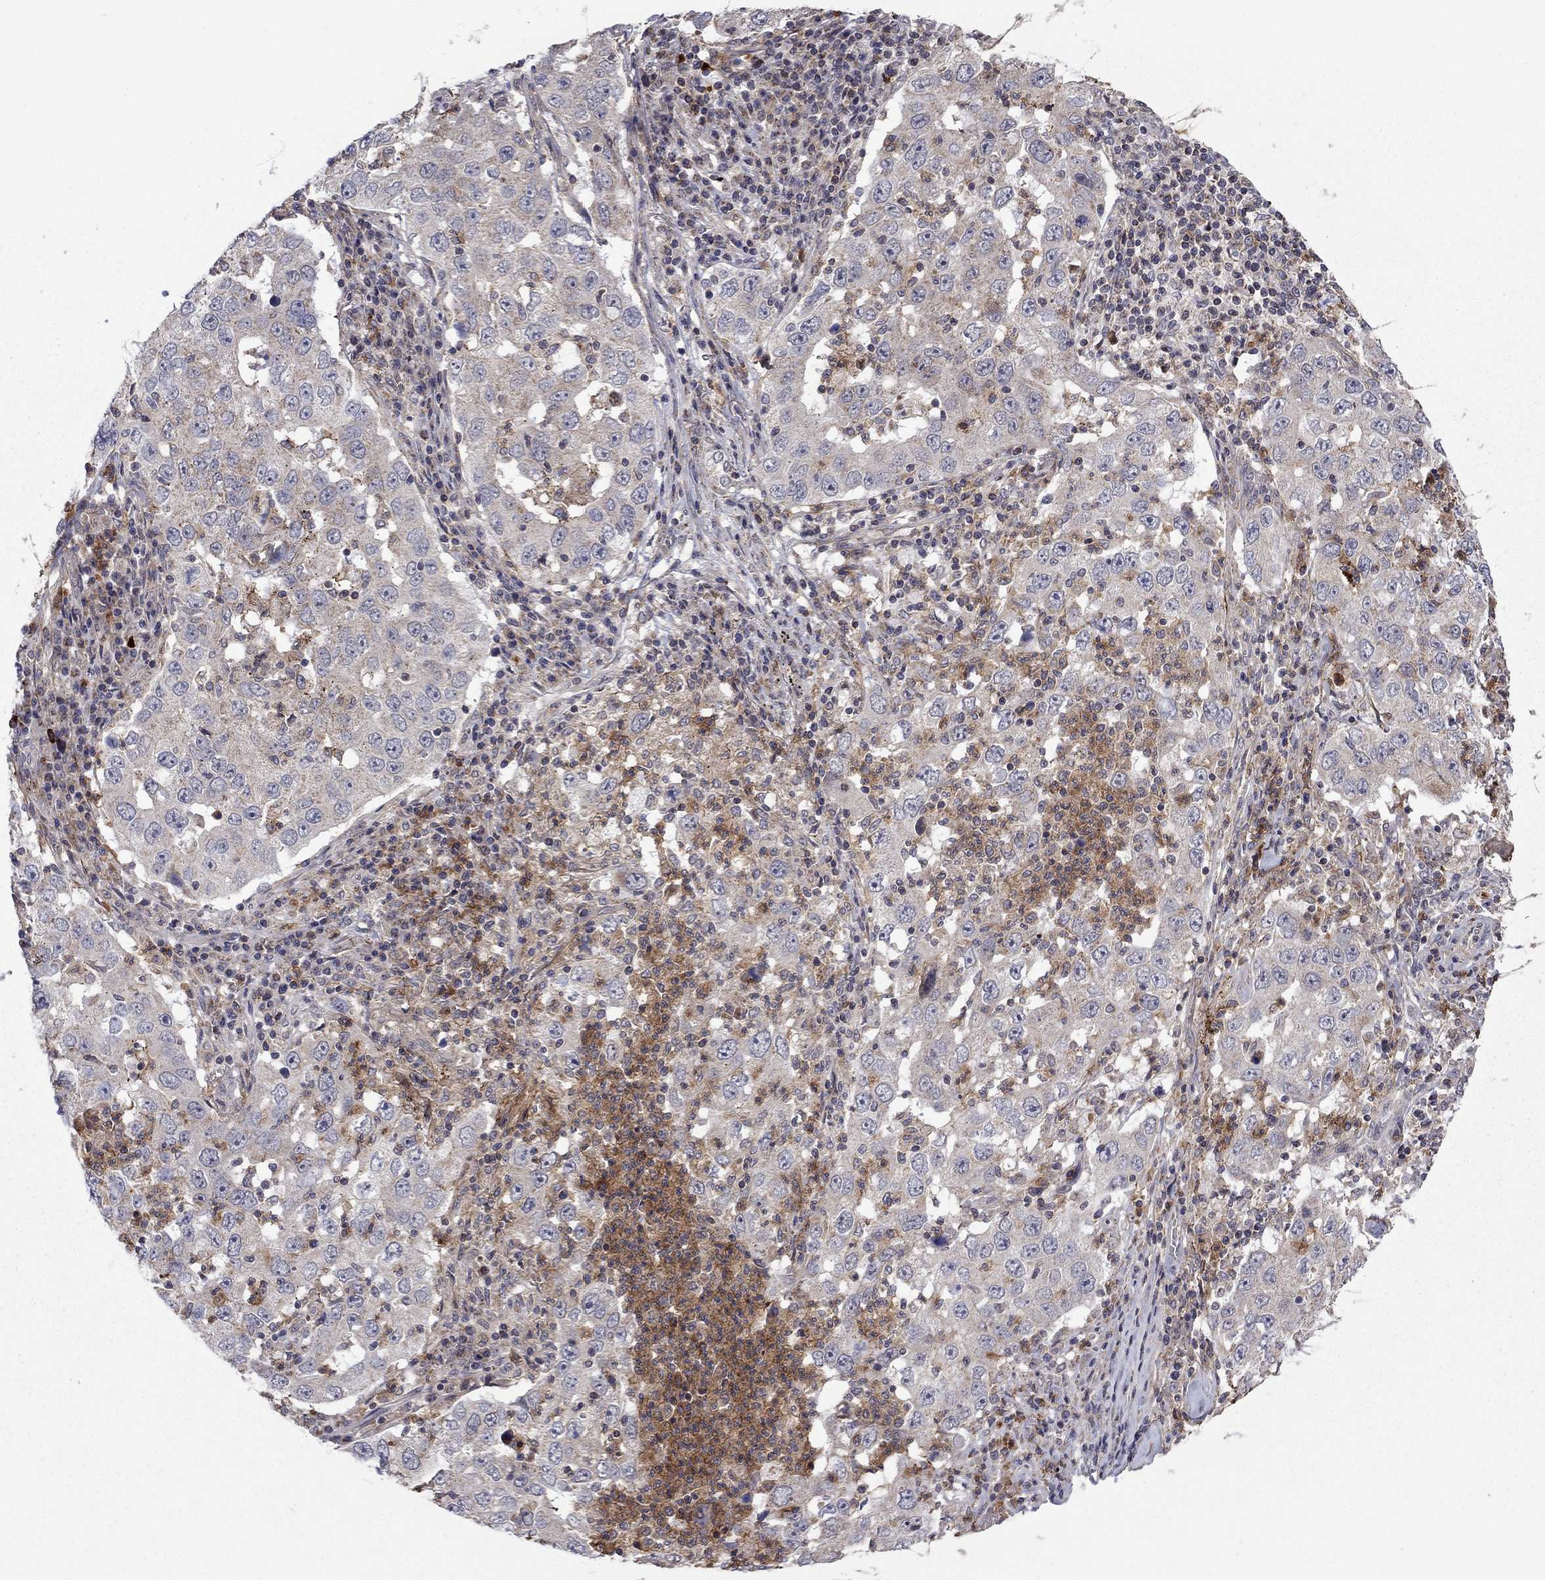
{"staining": {"intensity": "negative", "quantity": "none", "location": "none"}, "tissue": "lung cancer", "cell_type": "Tumor cells", "image_type": "cancer", "snomed": [{"axis": "morphology", "description": "Adenocarcinoma, NOS"}, {"axis": "topography", "description": "Lung"}], "caption": "Tumor cells are negative for brown protein staining in adenocarcinoma (lung).", "gene": "DOP1B", "patient": {"sex": "male", "age": 73}}